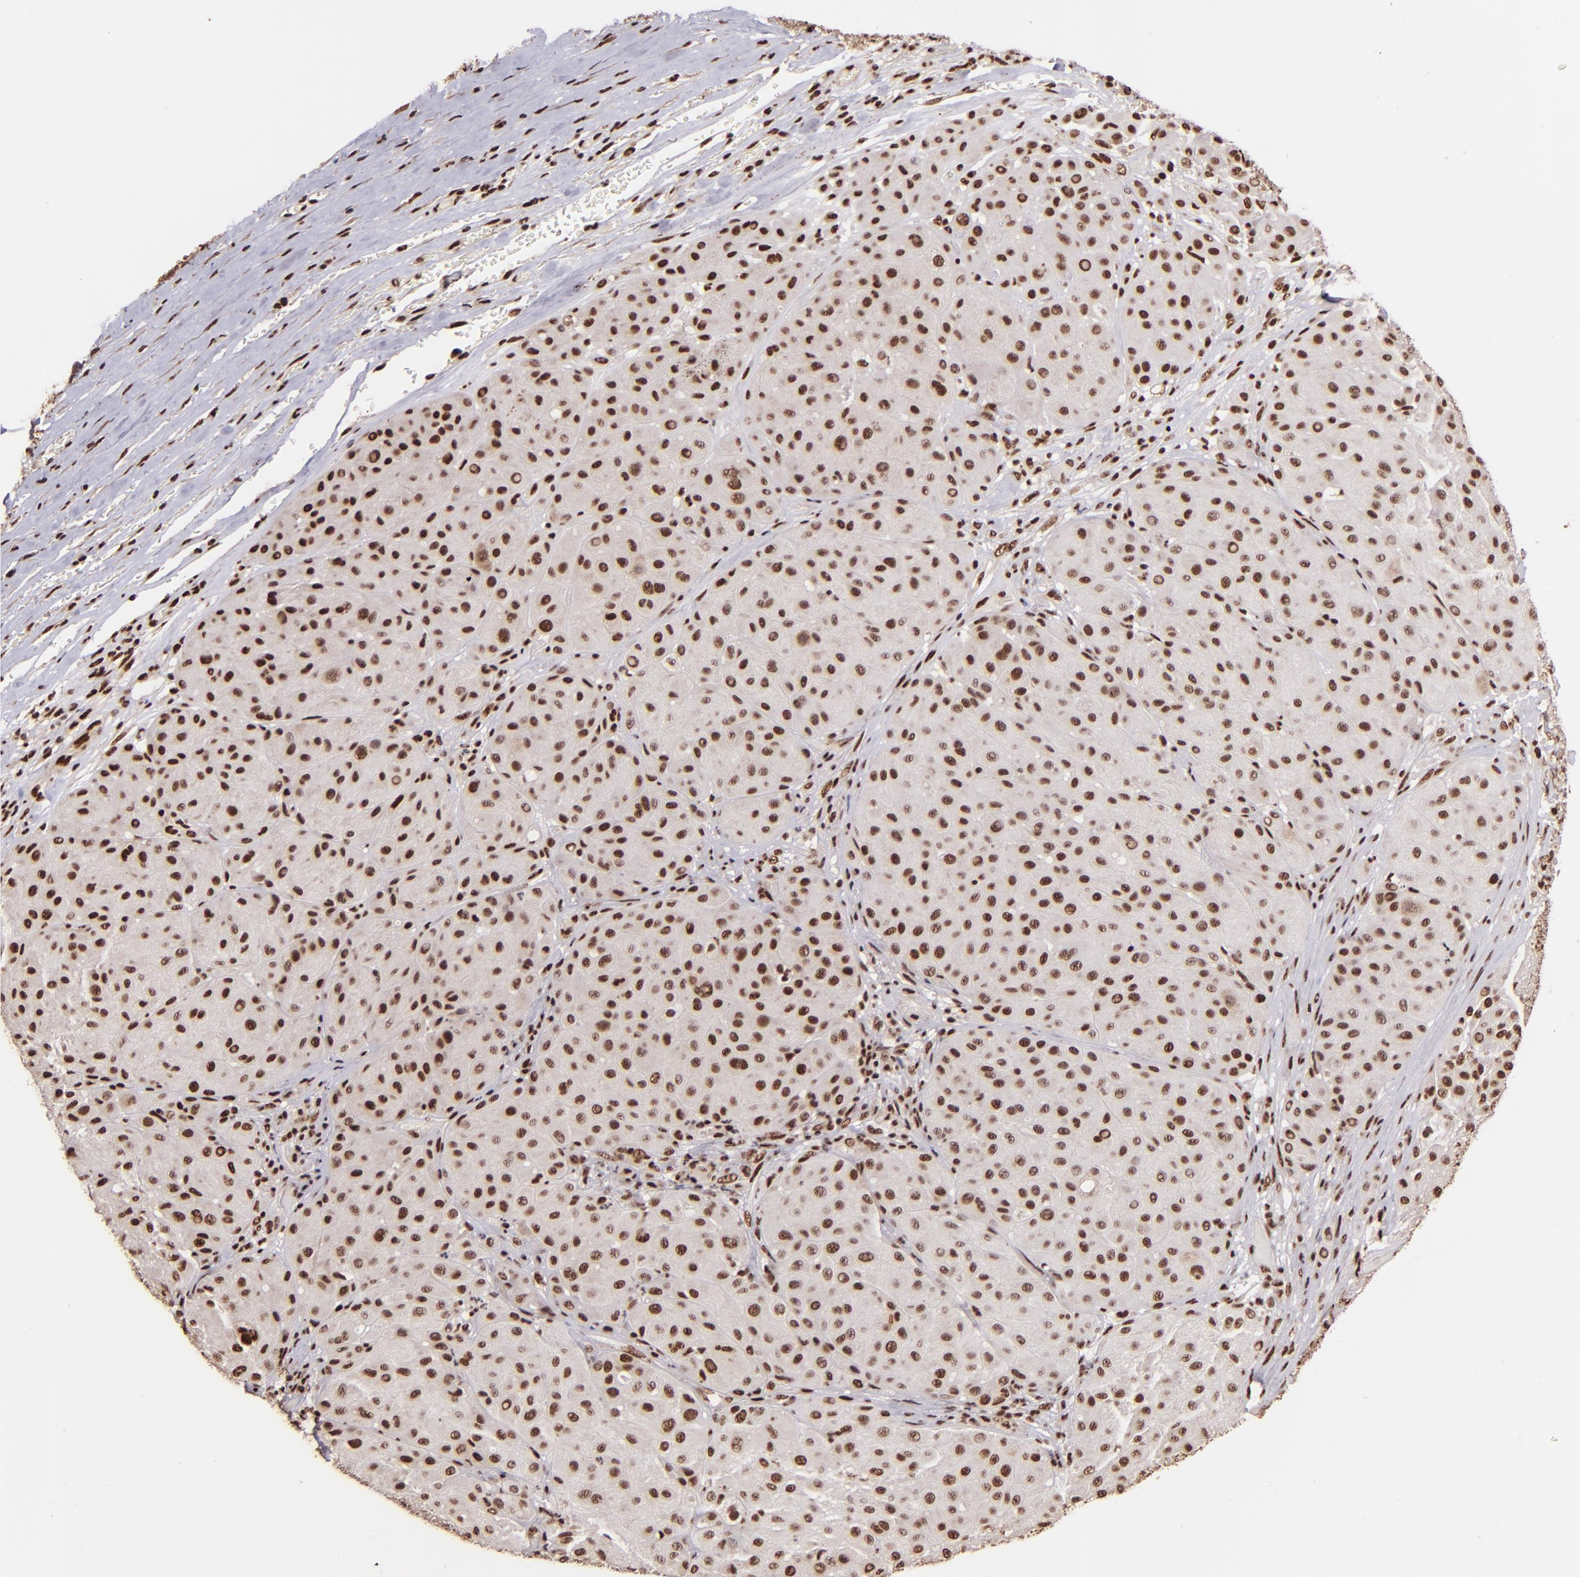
{"staining": {"intensity": "moderate", "quantity": ">75%", "location": "nuclear"}, "tissue": "melanoma", "cell_type": "Tumor cells", "image_type": "cancer", "snomed": [{"axis": "morphology", "description": "Normal tissue, NOS"}, {"axis": "morphology", "description": "Malignant melanoma, Metastatic site"}, {"axis": "topography", "description": "Skin"}], "caption": "Malignant melanoma (metastatic site) was stained to show a protein in brown. There is medium levels of moderate nuclear expression in about >75% of tumor cells. Nuclei are stained in blue.", "gene": "PQBP1", "patient": {"sex": "male", "age": 41}}